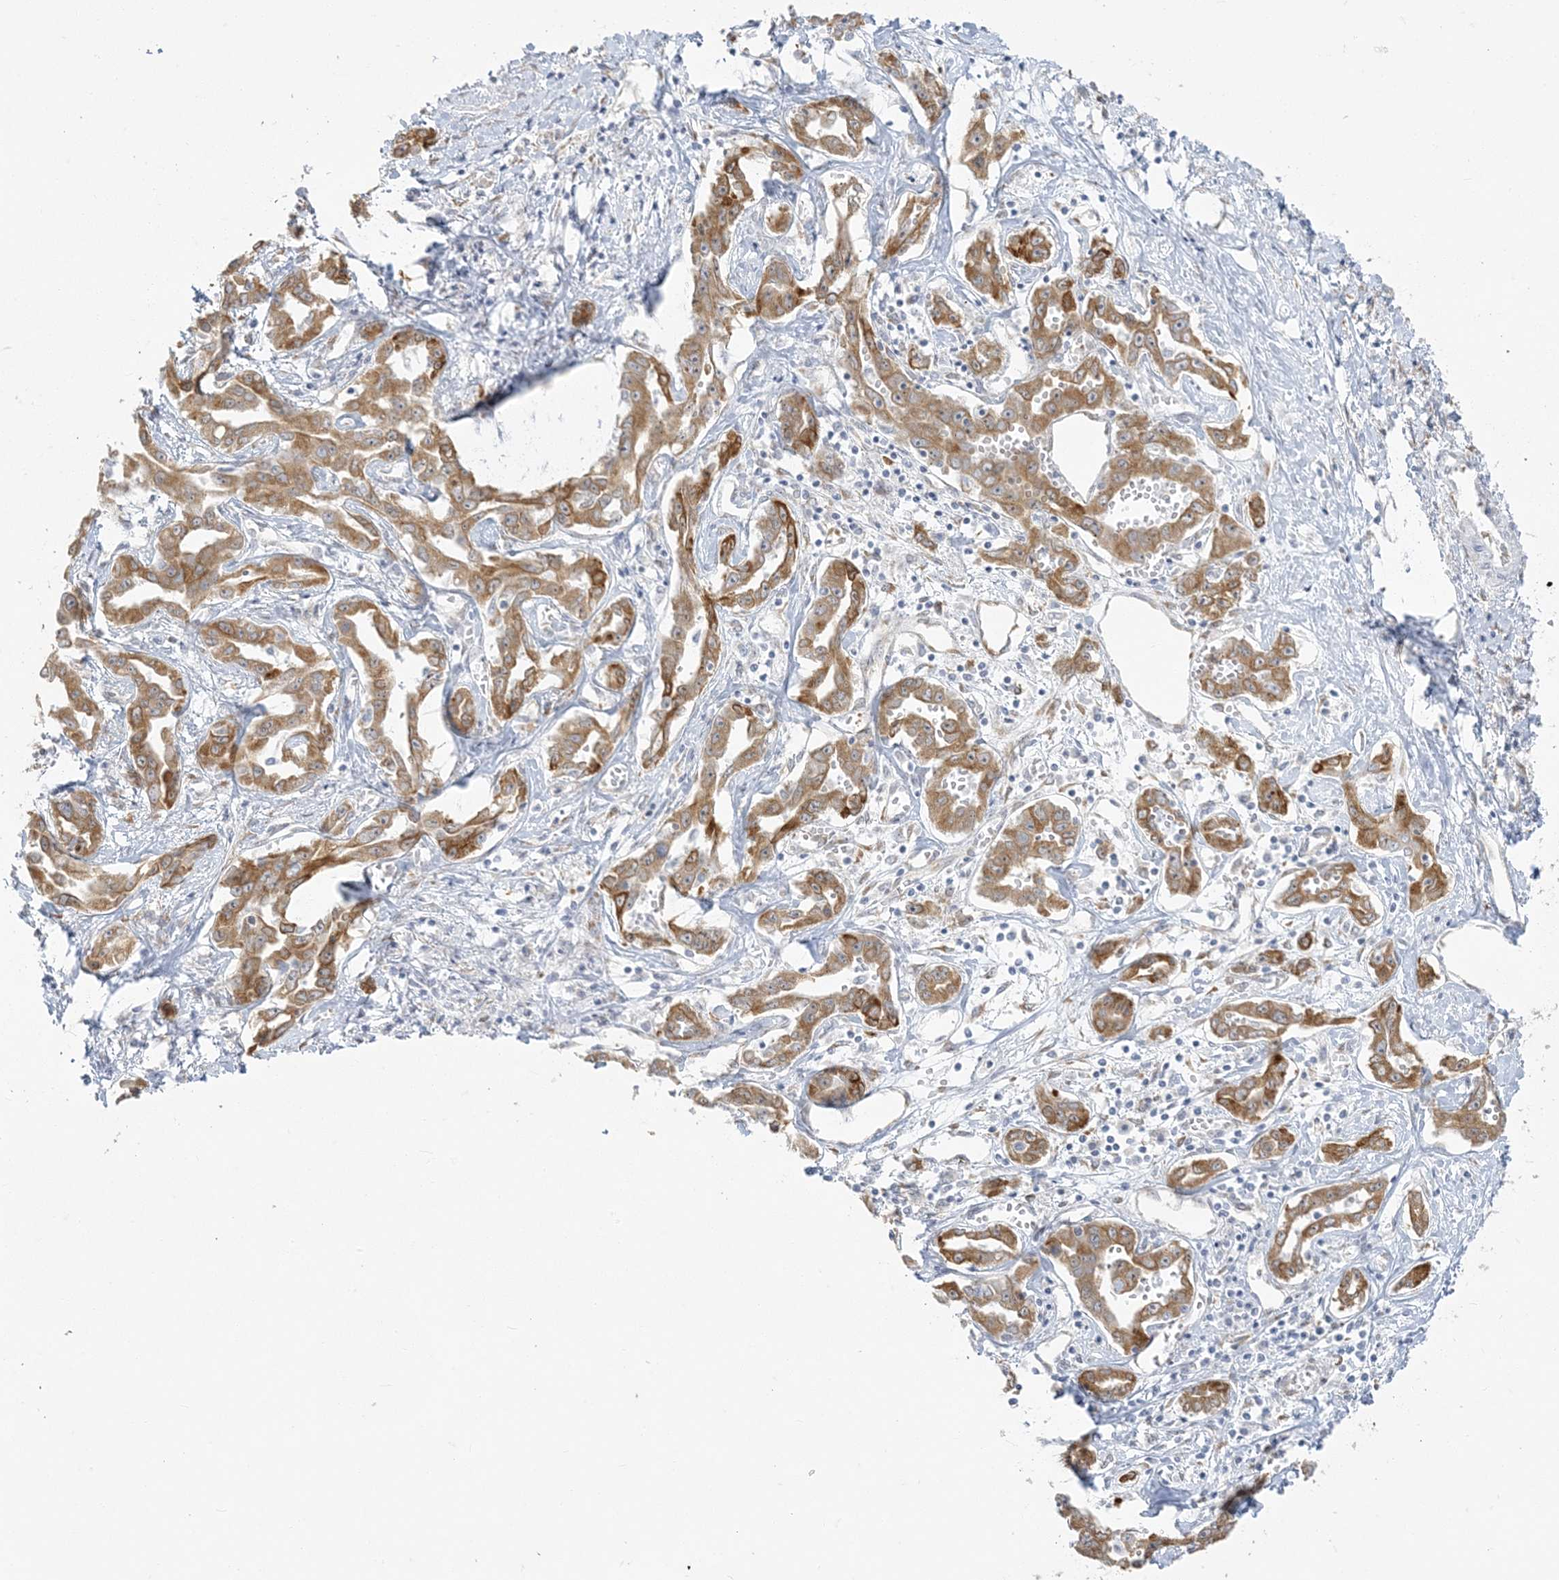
{"staining": {"intensity": "moderate", "quantity": ">75%", "location": "cytoplasmic/membranous"}, "tissue": "liver cancer", "cell_type": "Tumor cells", "image_type": "cancer", "snomed": [{"axis": "morphology", "description": "Cholangiocarcinoma"}, {"axis": "topography", "description": "Liver"}], "caption": "A photomicrograph showing moderate cytoplasmic/membranous staining in approximately >75% of tumor cells in cholangiocarcinoma (liver), as visualized by brown immunohistochemical staining.", "gene": "ZC3H6", "patient": {"sex": "male", "age": 59}}